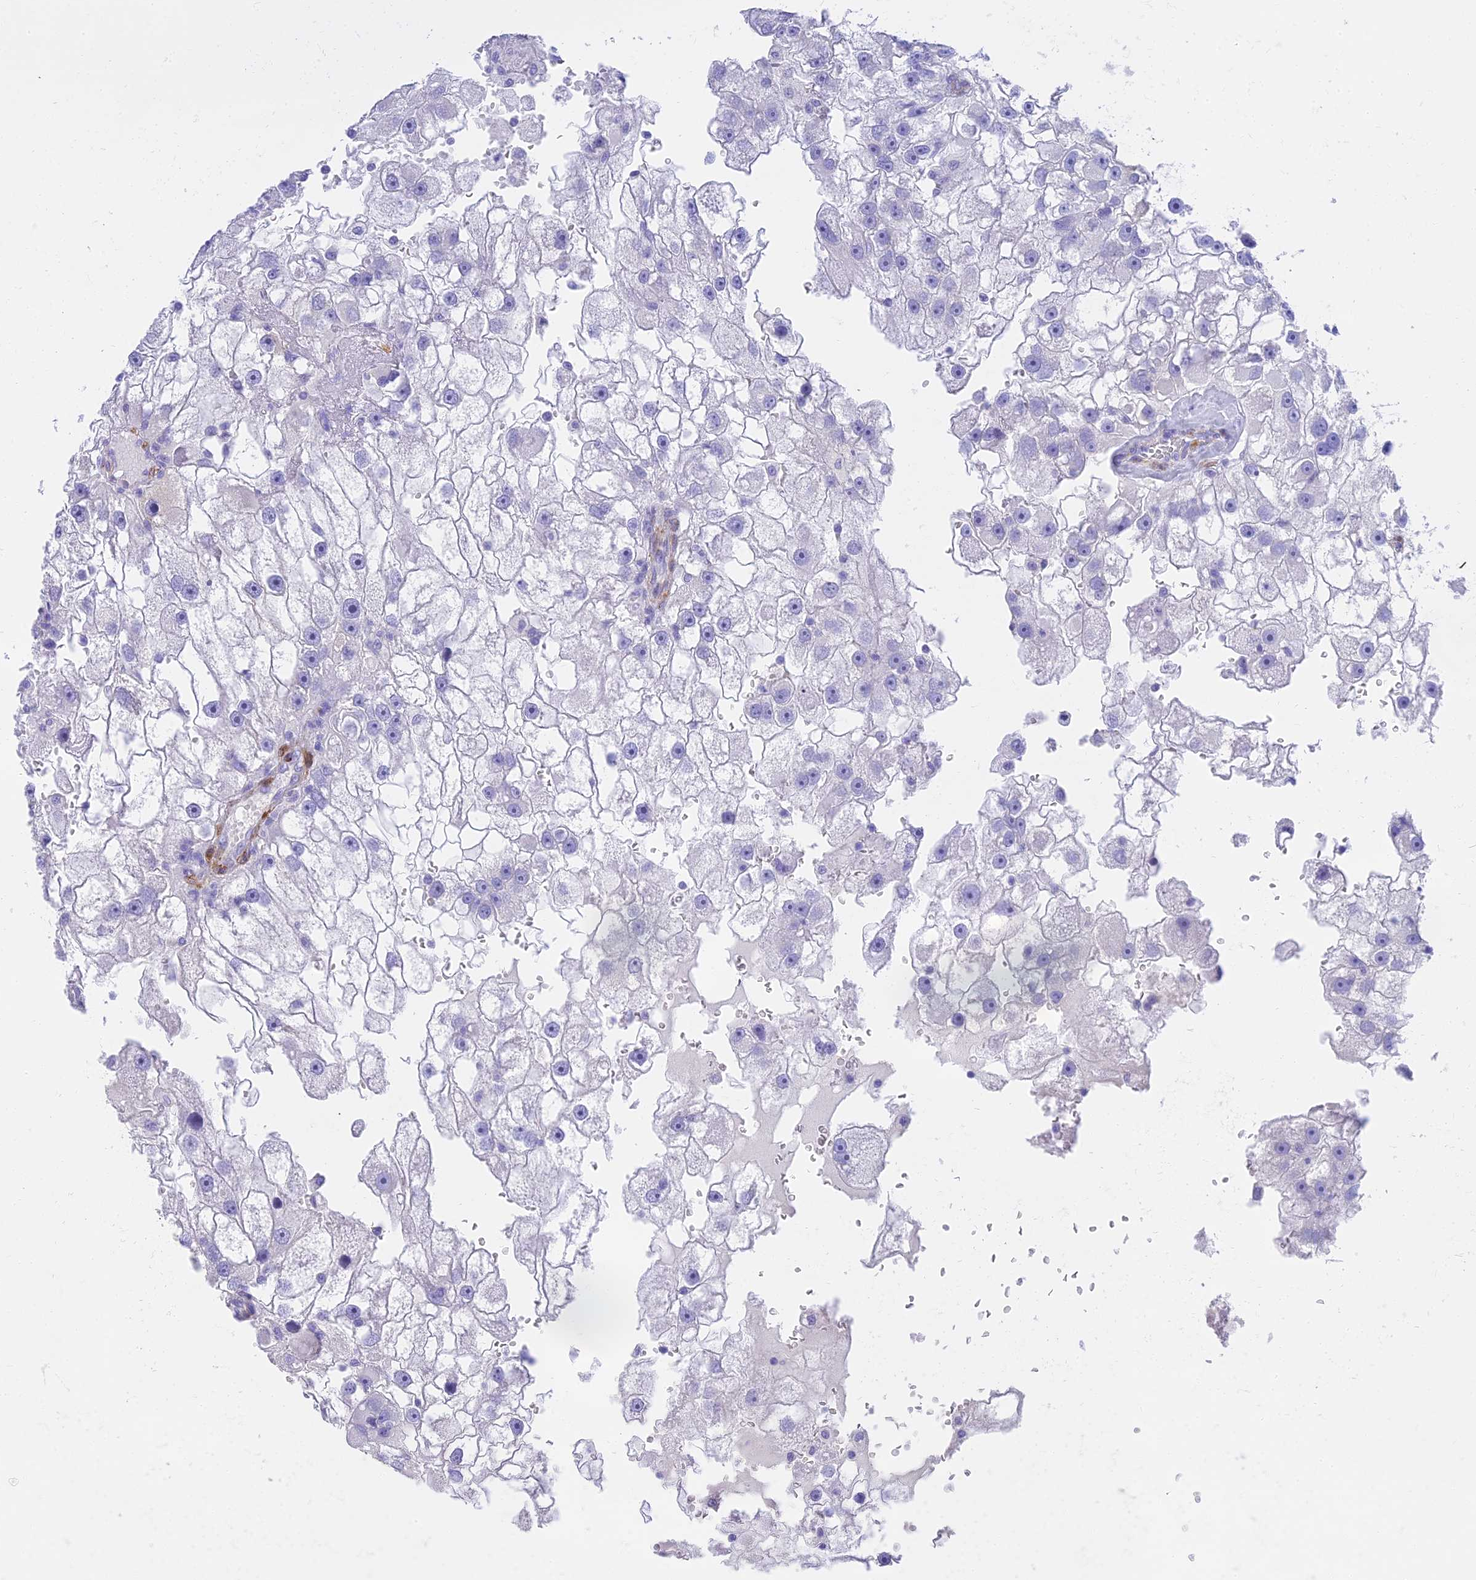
{"staining": {"intensity": "negative", "quantity": "none", "location": "none"}, "tissue": "renal cancer", "cell_type": "Tumor cells", "image_type": "cancer", "snomed": [{"axis": "morphology", "description": "Adenocarcinoma, NOS"}, {"axis": "topography", "description": "Kidney"}], "caption": "DAB immunohistochemical staining of human renal cancer (adenocarcinoma) displays no significant staining in tumor cells.", "gene": "SLC36A2", "patient": {"sex": "male", "age": 63}}